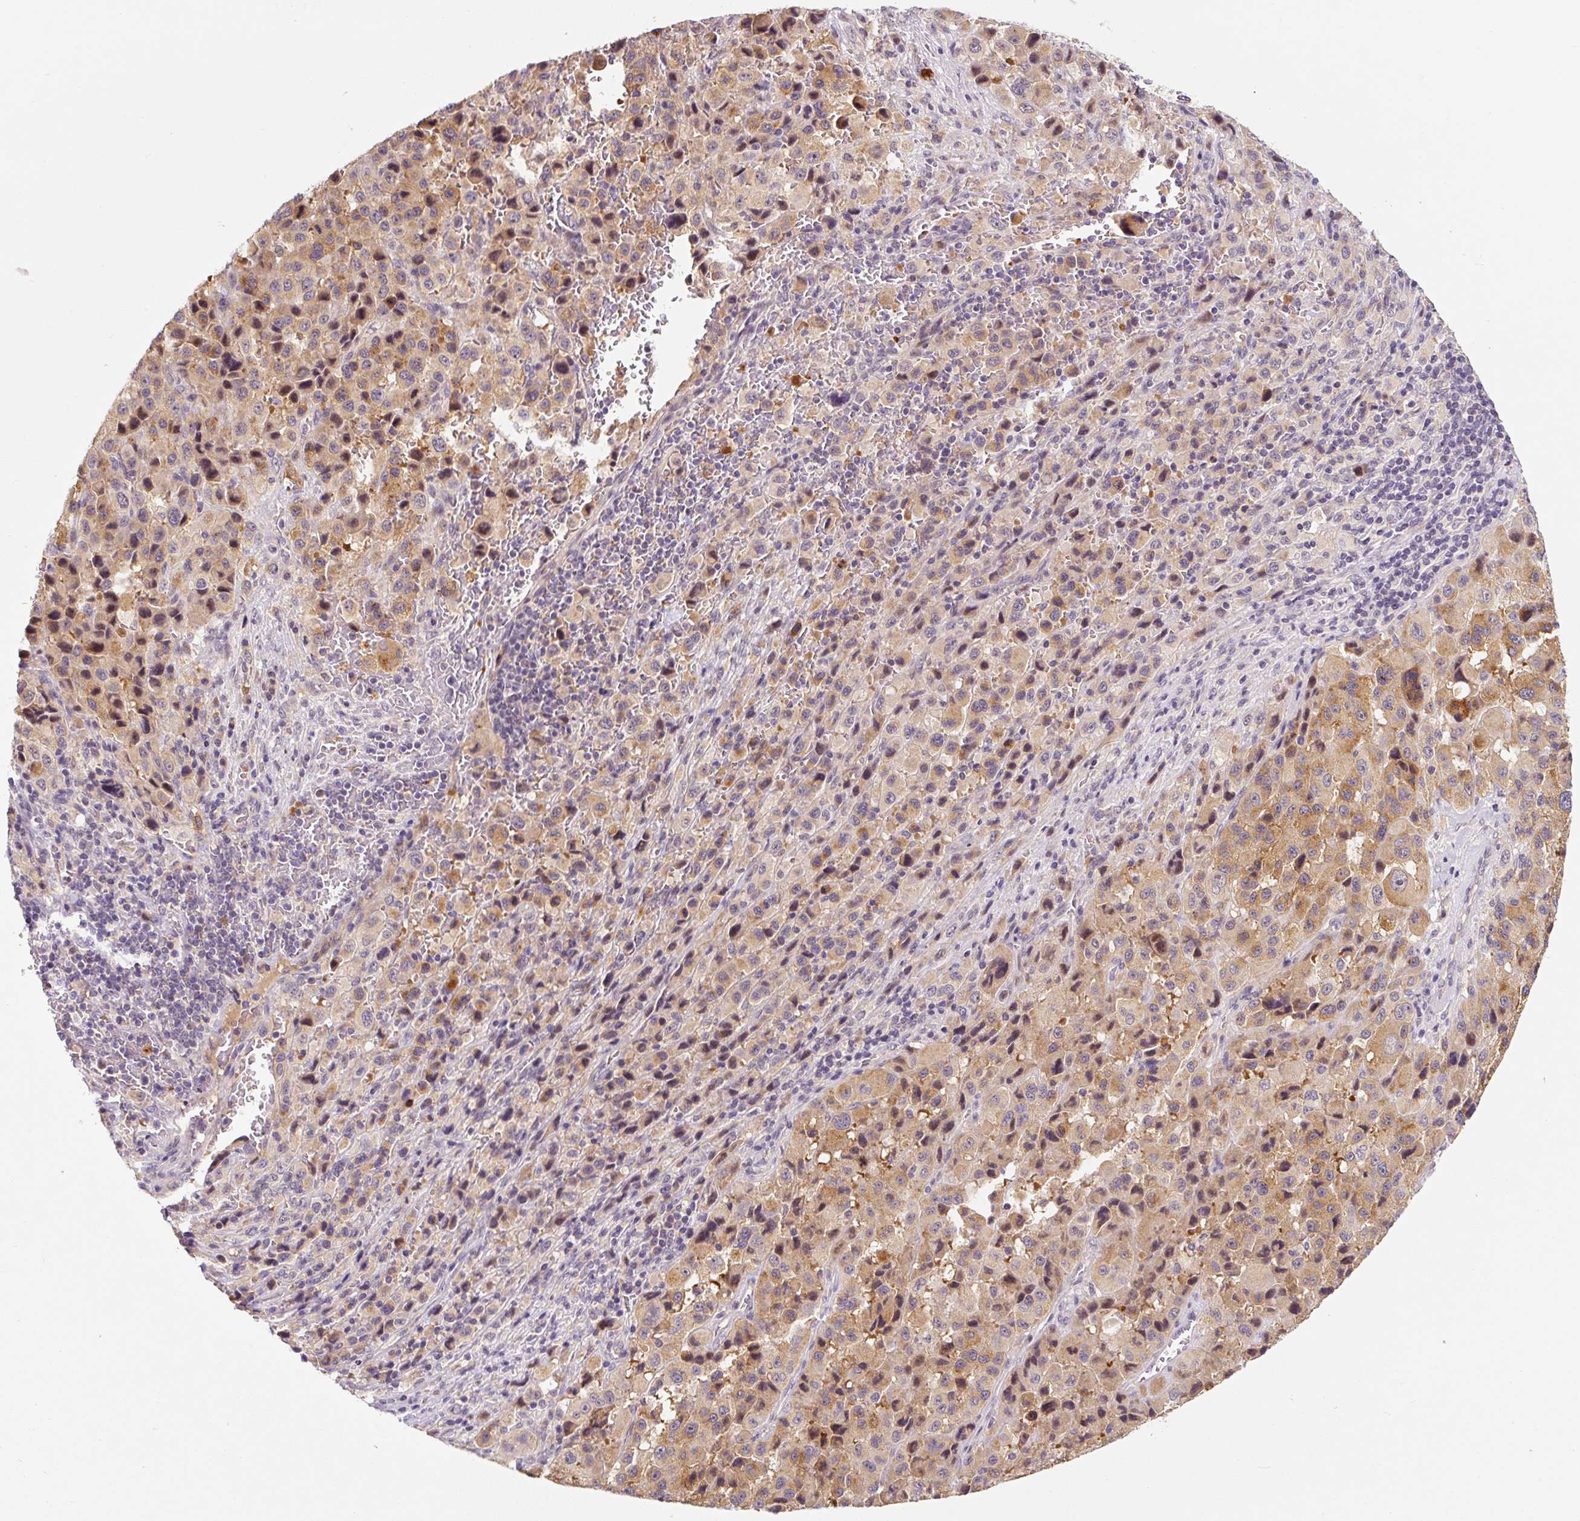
{"staining": {"intensity": "moderate", "quantity": "25%-75%", "location": "cytoplasmic/membranous"}, "tissue": "melanoma", "cell_type": "Tumor cells", "image_type": "cancer", "snomed": [{"axis": "morphology", "description": "Malignant melanoma, Metastatic site"}, {"axis": "topography", "description": "Lymph node"}], "caption": "A brown stain highlights moderate cytoplasmic/membranous expression of a protein in melanoma tumor cells. The staining was performed using DAB to visualize the protein expression in brown, while the nuclei were stained in blue with hematoxylin (Magnification: 20x).", "gene": "PRKAA2", "patient": {"sex": "female", "age": 65}}